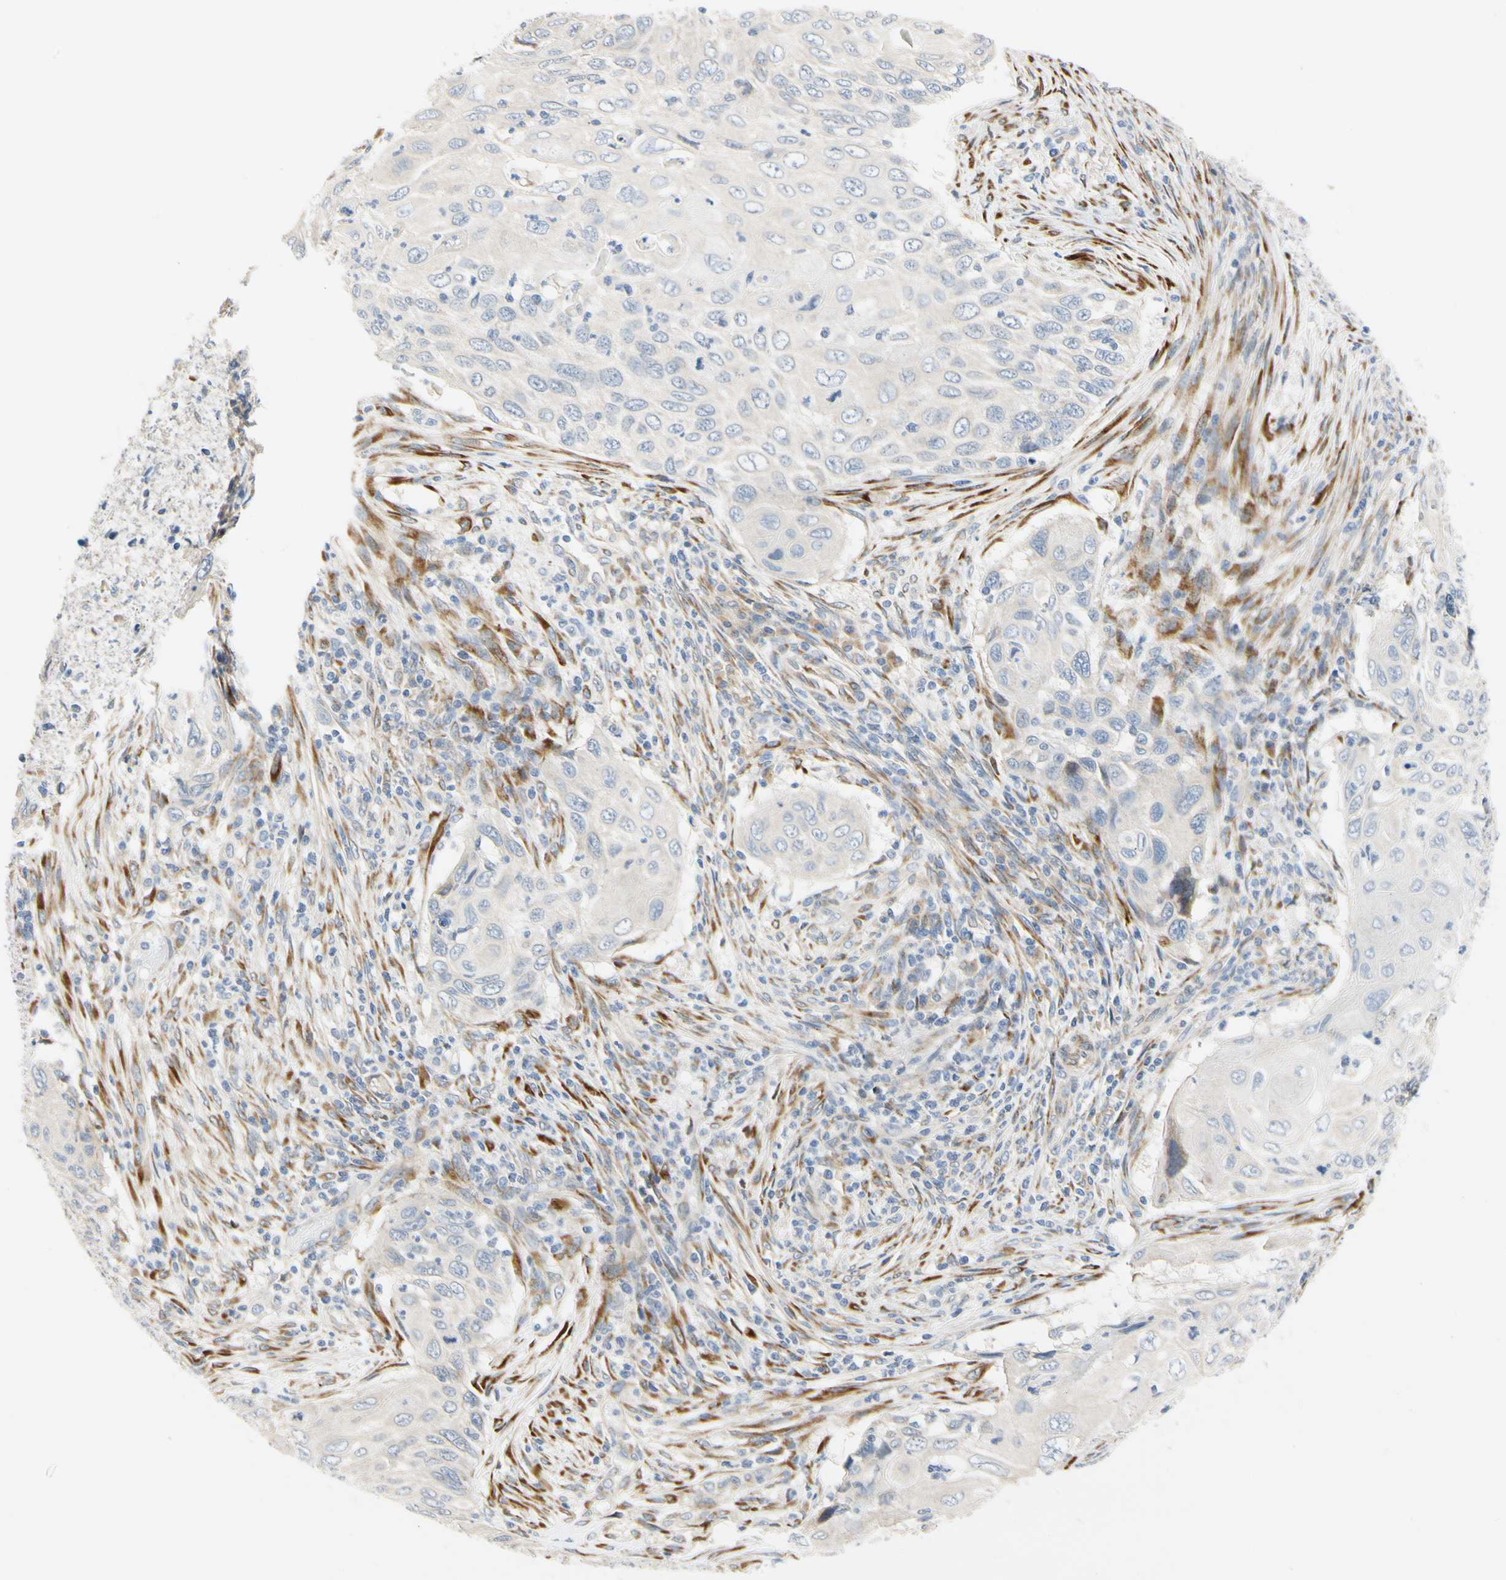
{"staining": {"intensity": "negative", "quantity": "none", "location": "none"}, "tissue": "cervical cancer", "cell_type": "Tumor cells", "image_type": "cancer", "snomed": [{"axis": "morphology", "description": "Squamous cell carcinoma, NOS"}, {"axis": "topography", "description": "Cervix"}], "caption": "This micrograph is of cervical cancer (squamous cell carcinoma) stained with IHC to label a protein in brown with the nuclei are counter-stained blue. There is no expression in tumor cells.", "gene": "ZNF236", "patient": {"sex": "female", "age": 70}}